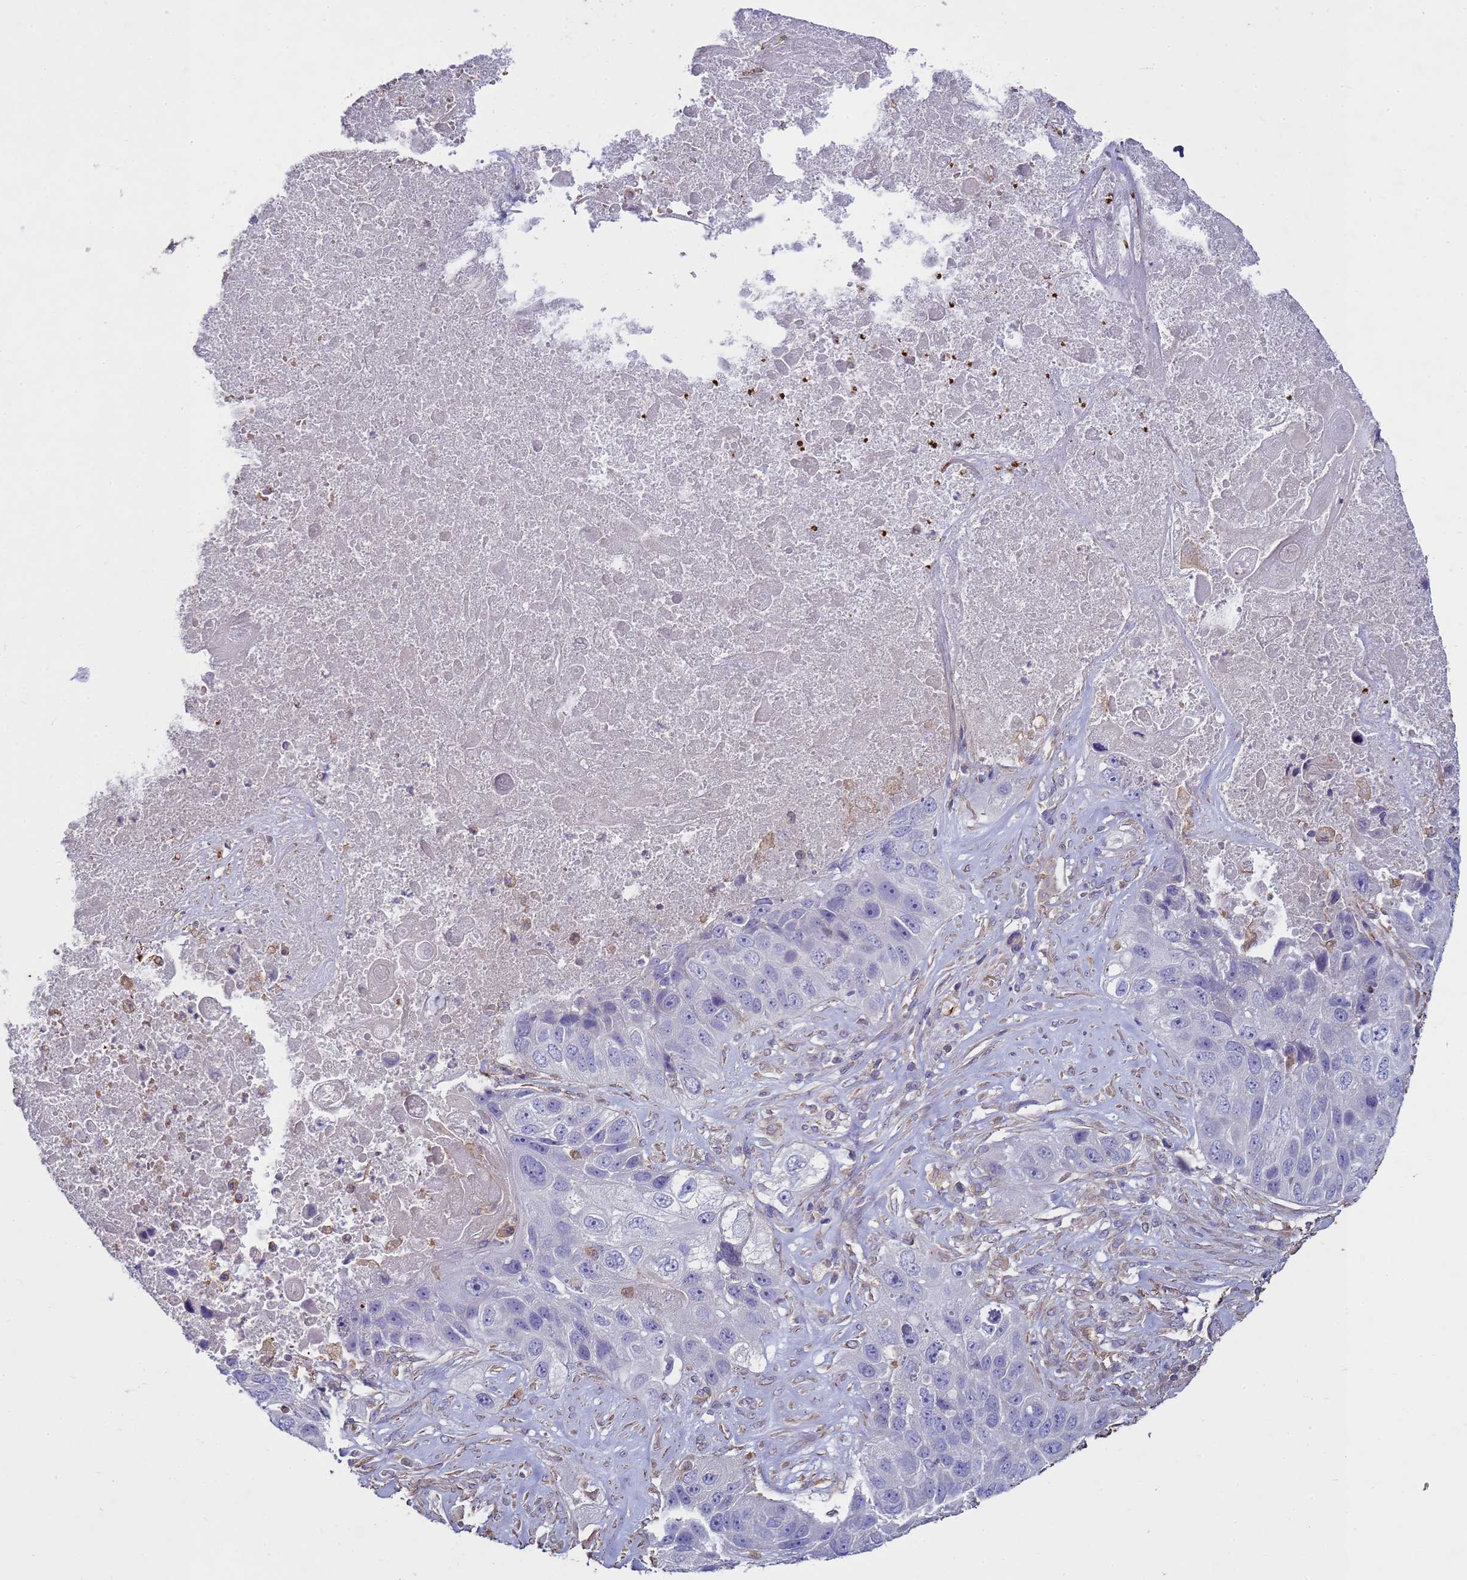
{"staining": {"intensity": "negative", "quantity": "none", "location": "none"}, "tissue": "lung cancer", "cell_type": "Tumor cells", "image_type": "cancer", "snomed": [{"axis": "morphology", "description": "Squamous cell carcinoma, NOS"}, {"axis": "topography", "description": "Lung"}], "caption": "Lung cancer (squamous cell carcinoma) stained for a protein using immunohistochemistry (IHC) shows no expression tumor cells.", "gene": "SGIP1", "patient": {"sex": "male", "age": 61}}